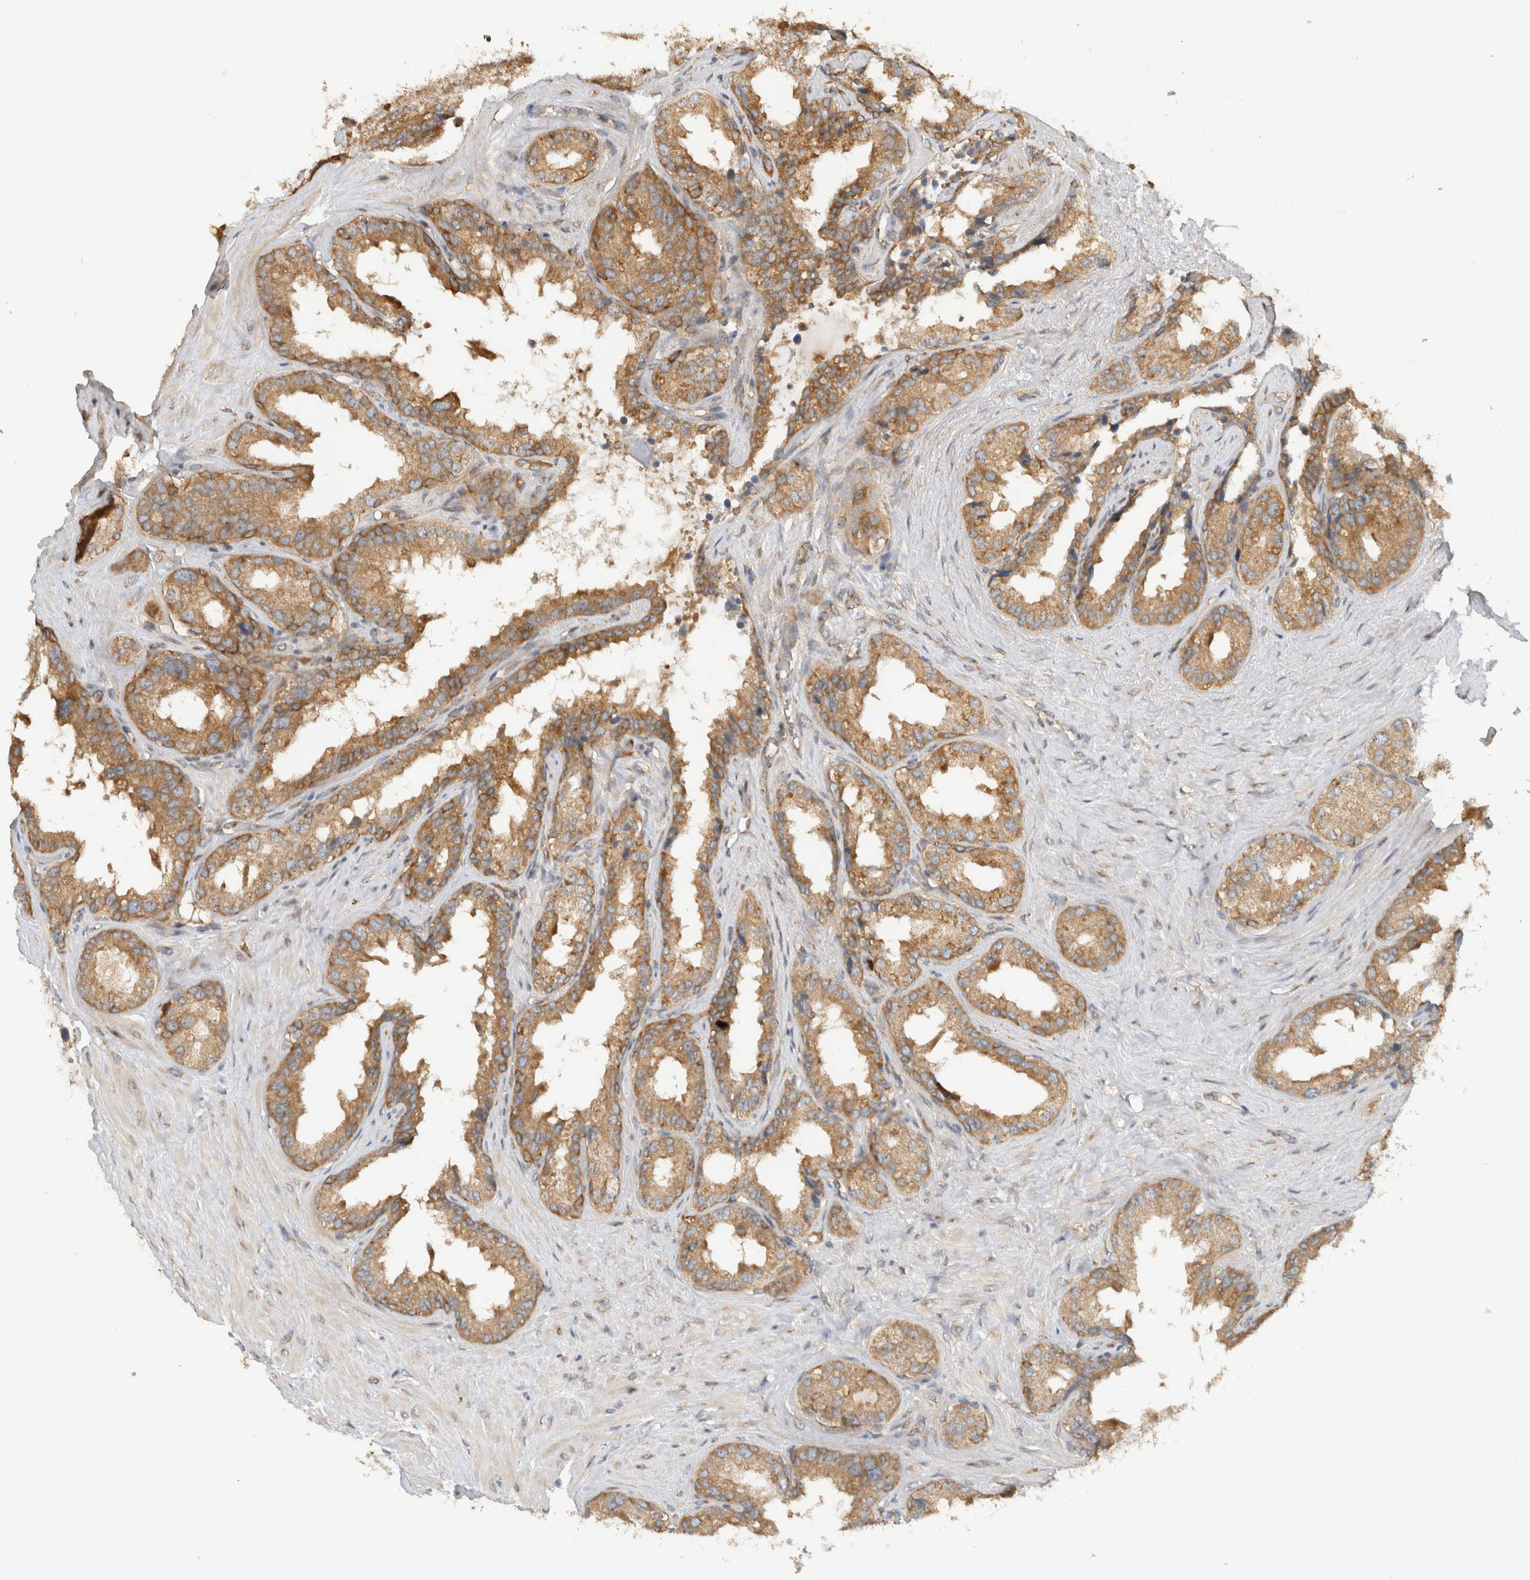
{"staining": {"intensity": "moderate", "quantity": ">75%", "location": "cytoplasmic/membranous"}, "tissue": "seminal vesicle", "cell_type": "Glandular cells", "image_type": "normal", "snomed": [{"axis": "morphology", "description": "Normal tissue, NOS"}, {"axis": "topography", "description": "Seminal veicle"}], "caption": "Immunohistochemistry of benign seminal vesicle shows medium levels of moderate cytoplasmic/membranous positivity in about >75% of glandular cells. (brown staining indicates protein expression, while blue staining denotes nuclei).", "gene": "PUM1", "patient": {"sex": "male", "age": 80}}